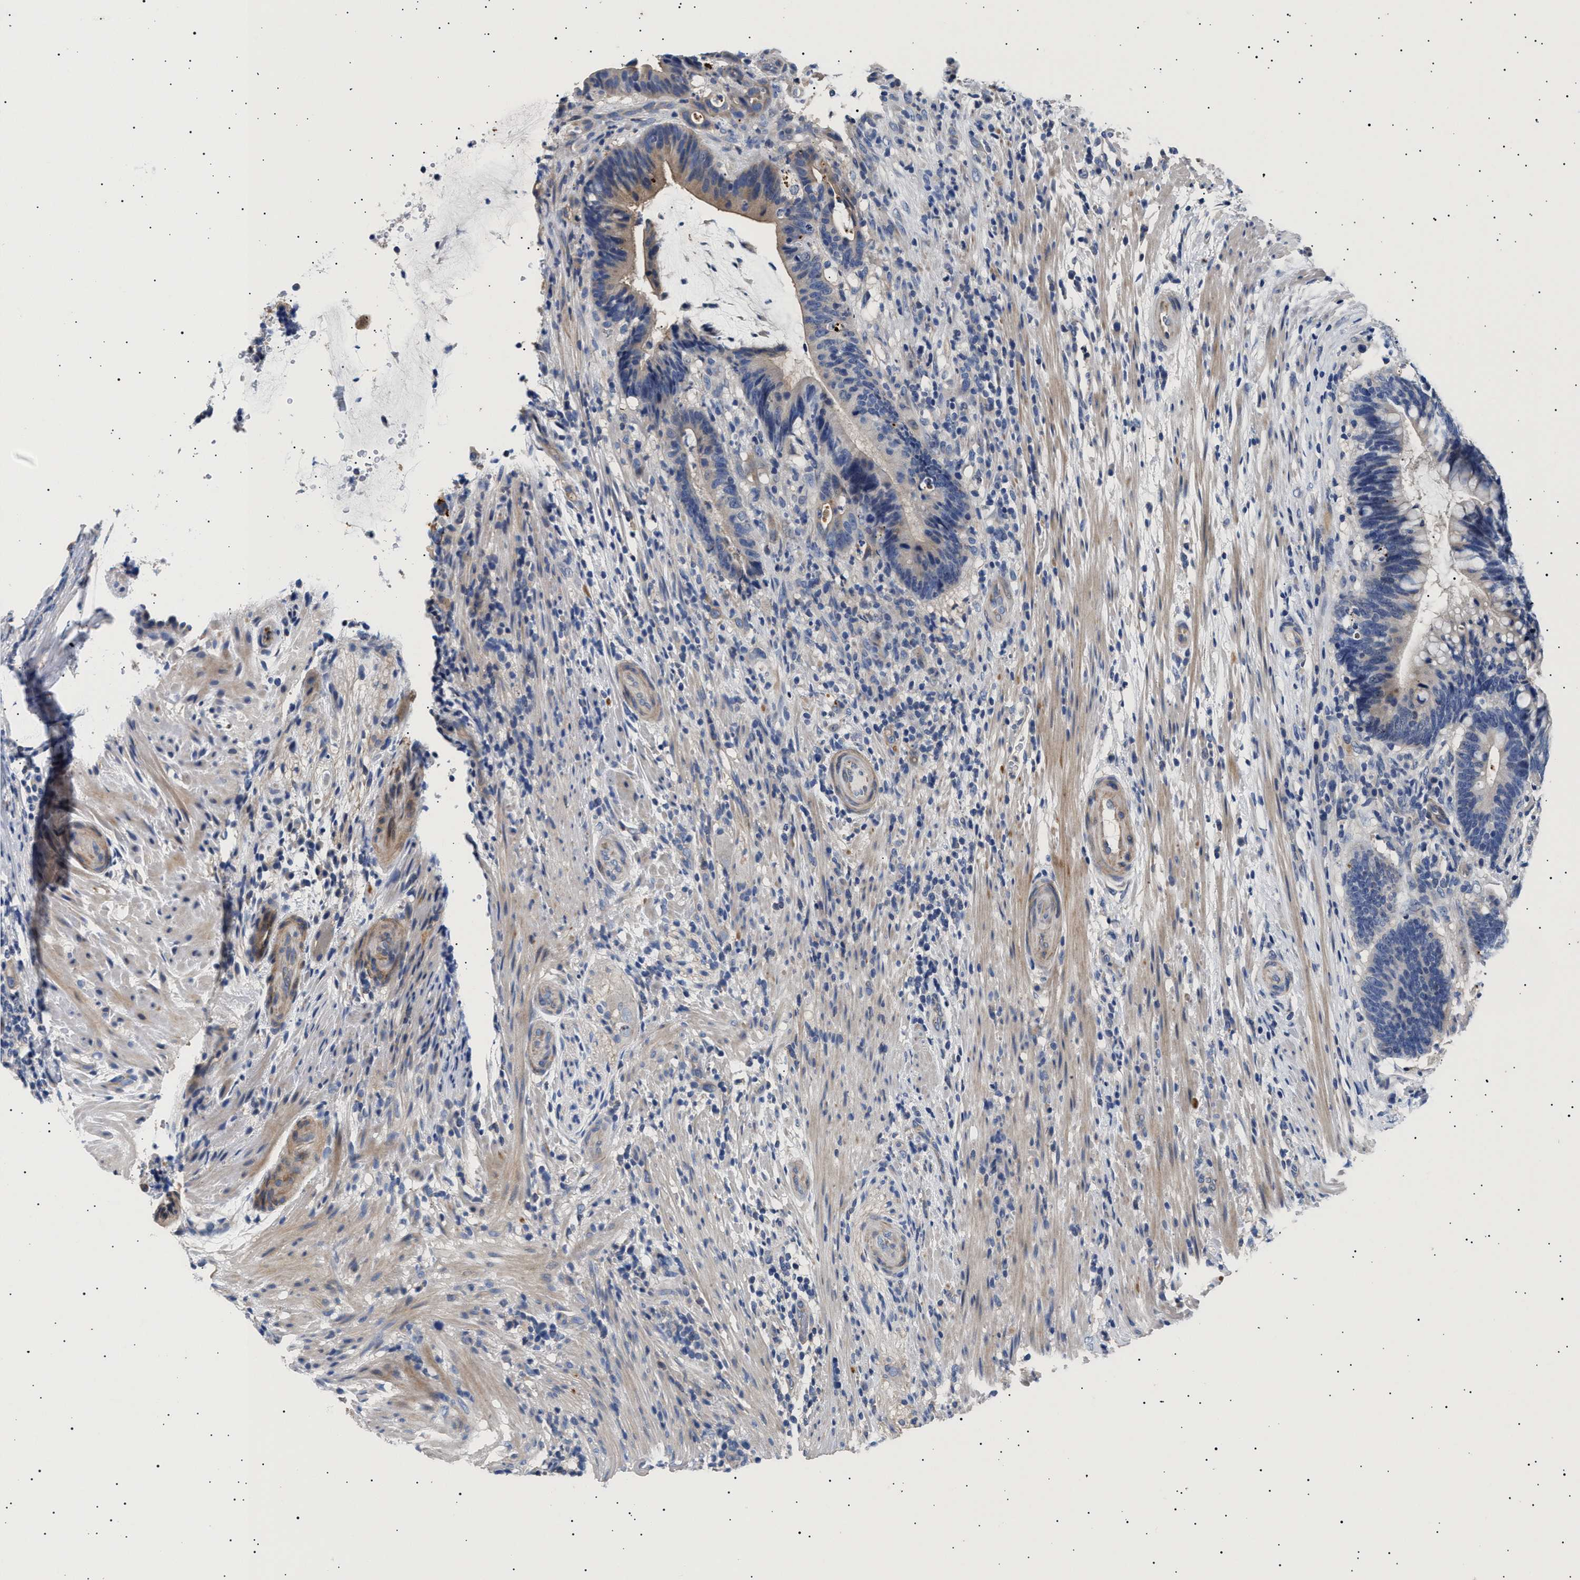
{"staining": {"intensity": "weak", "quantity": "<25%", "location": "cytoplasmic/membranous"}, "tissue": "colorectal cancer", "cell_type": "Tumor cells", "image_type": "cancer", "snomed": [{"axis": "morphology", "description": "Adenocarcinoma, NOS"}, {"axis": "topography", "description": "Colon"}], "caption": "Tumor cells show no significant protein positivity in colorectal adenocarcinoma.", "gene": "HEMGN", "patient": {"sex": "female", "age": 66}}